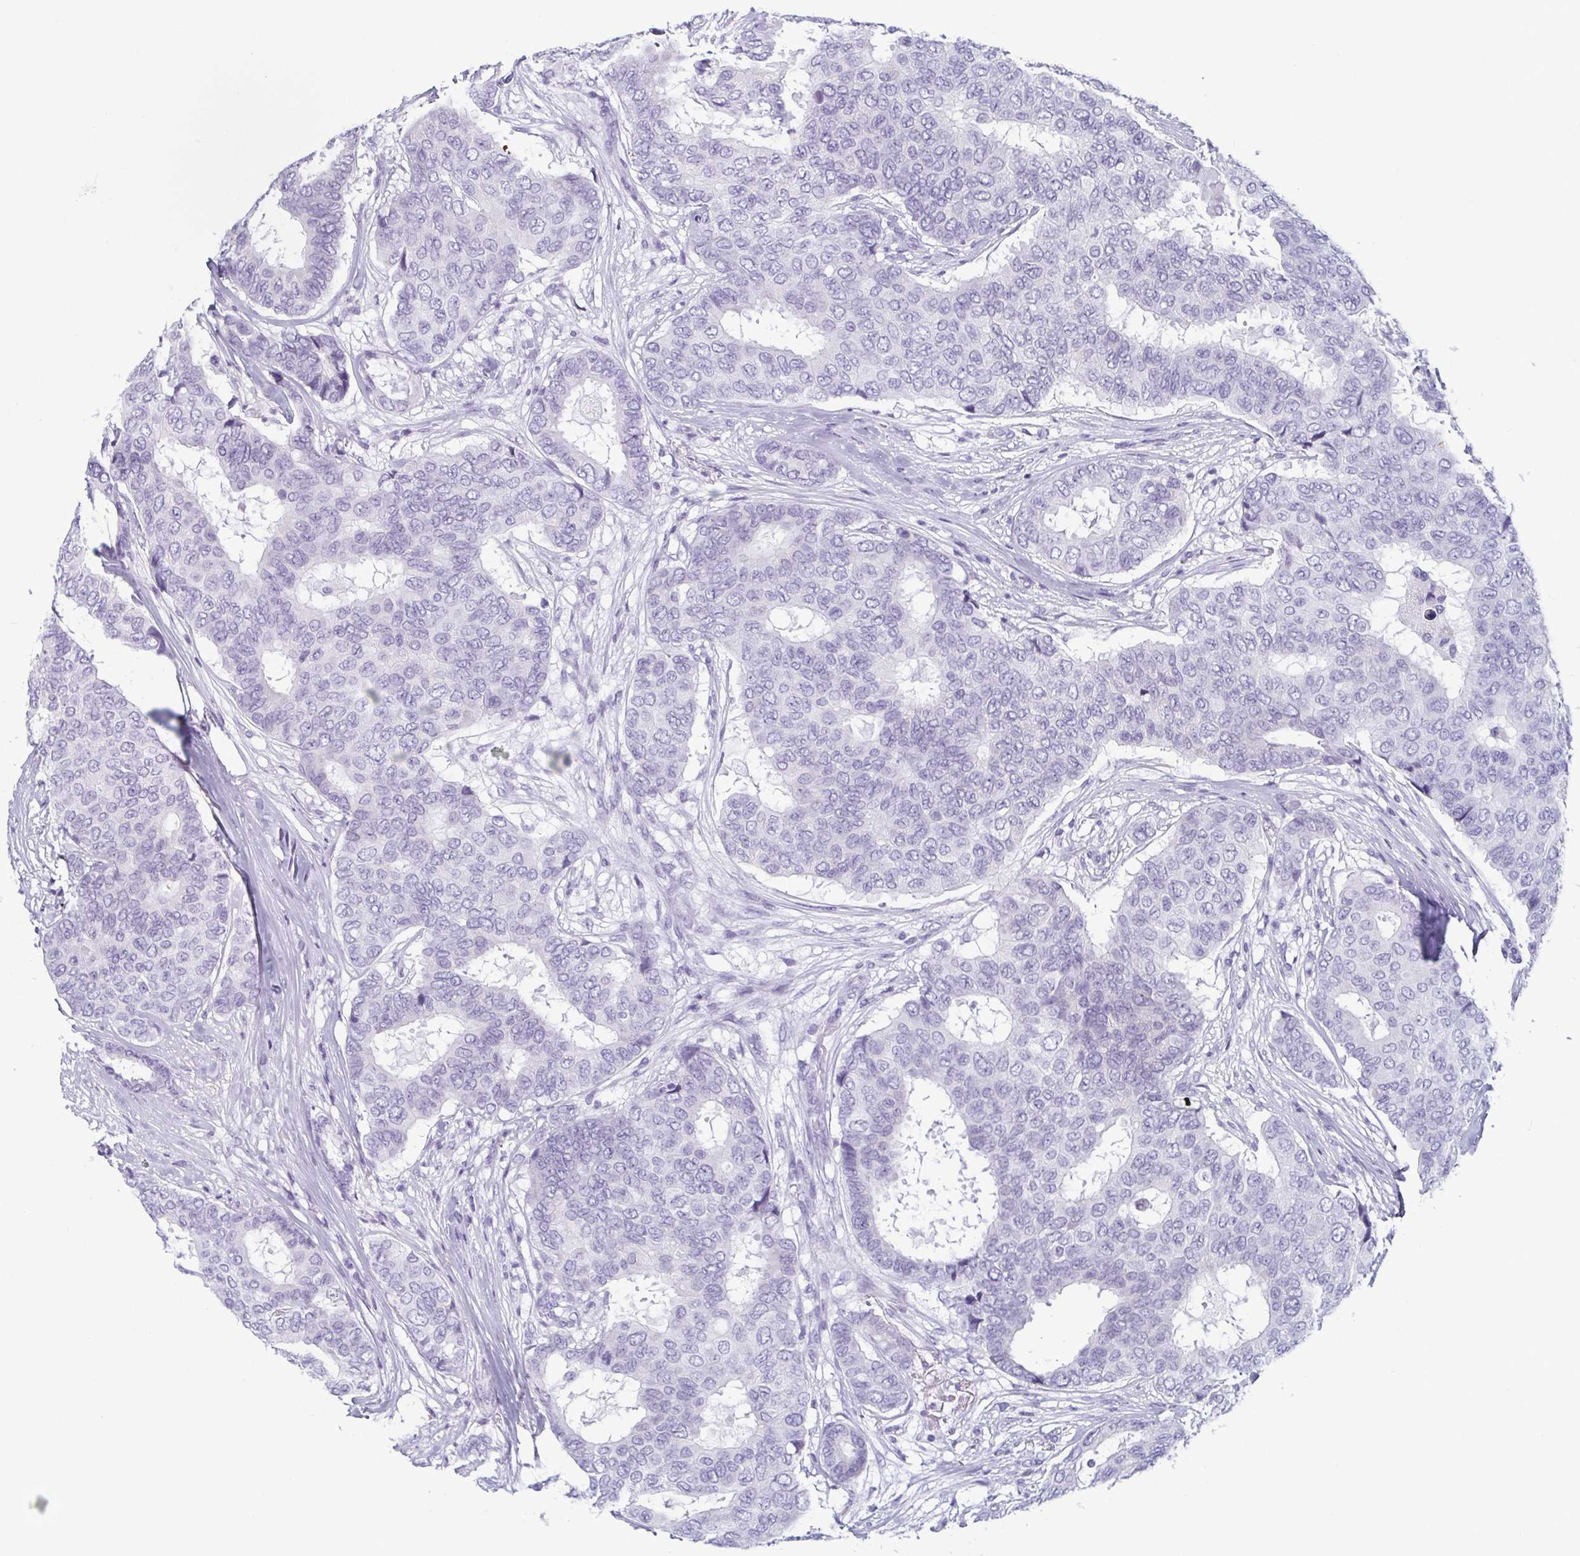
{"staining": {"intensity": "negative", "quantity": "none", "location": "none"}, "tissue": "breast cancer", "cell_type": "Tumor cells", "image_type": "cancer", "snomed": [{"axis": "morphology", "description": "Duct carcinoma"}, {"axis": "topography", "description": "Breast"}], "caption": "Tumor cells show no significant protein staining in breast cancer.", "gene": "KRT78", "patient": {"sex": "female", "age": 75}}